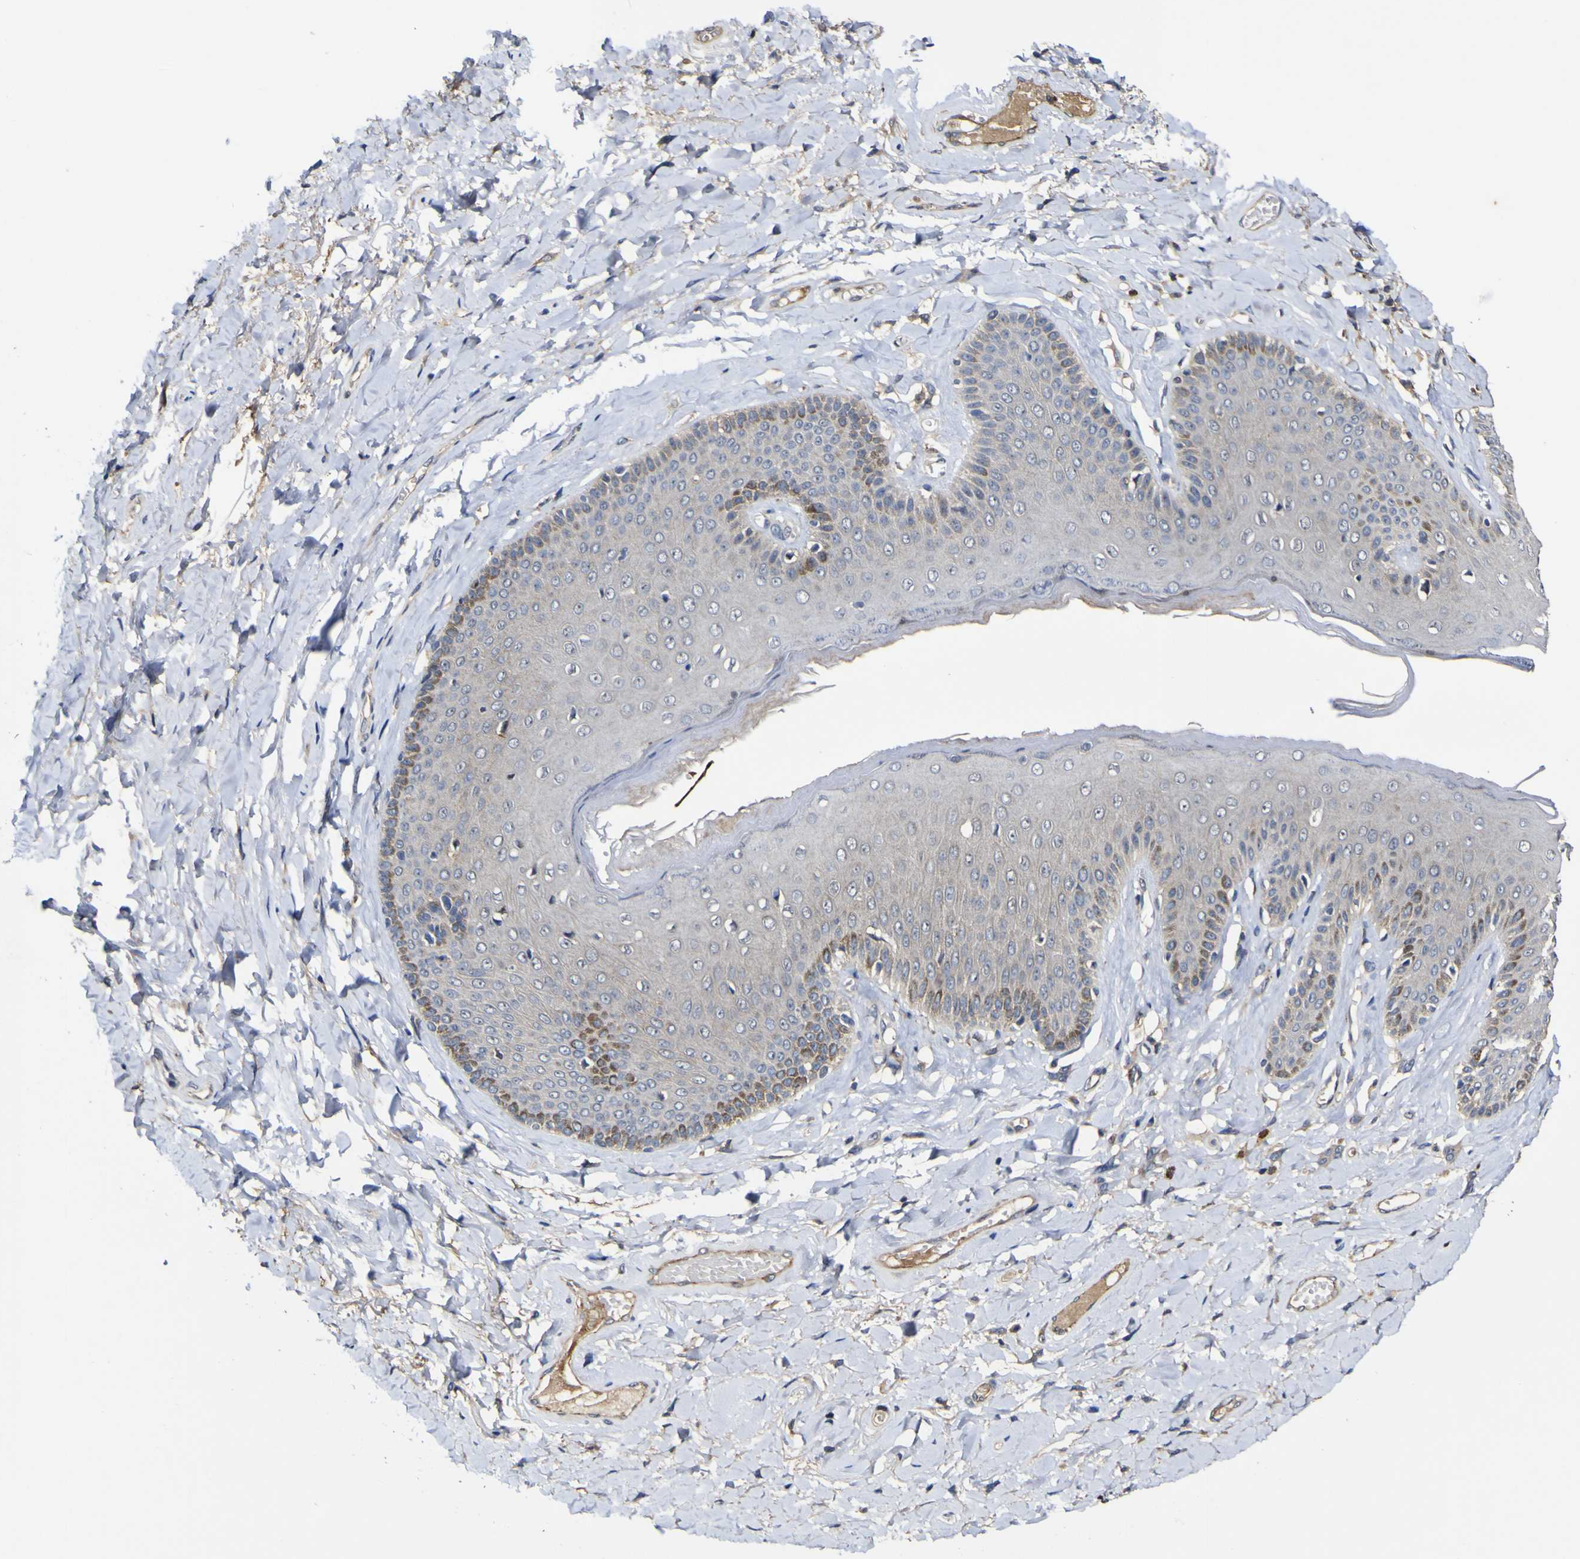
{"staining": {"intensity": "weak", "quantity": ">75%", "location": "cytoplasmic/membranous"}, "tissue": "skin", "cell_type": "Epidermal cells", "image_type": "normal", "snomed": [{"axis": "morphology", "description": "Normal tissue, NOS"}, {"axis": "topography", "description": "Anal"}], "caption": "Protein staining of normal skin exhibits weak cytoplasmic/membranous positivity in approximately >75% of epidermal cells. (Stains: DAB in brown, nuclei in blue, Microscopy: brightfield microscopy at high magnification).", "gene": "CCL2", "patient": {"sex": "male", "age": 69}}